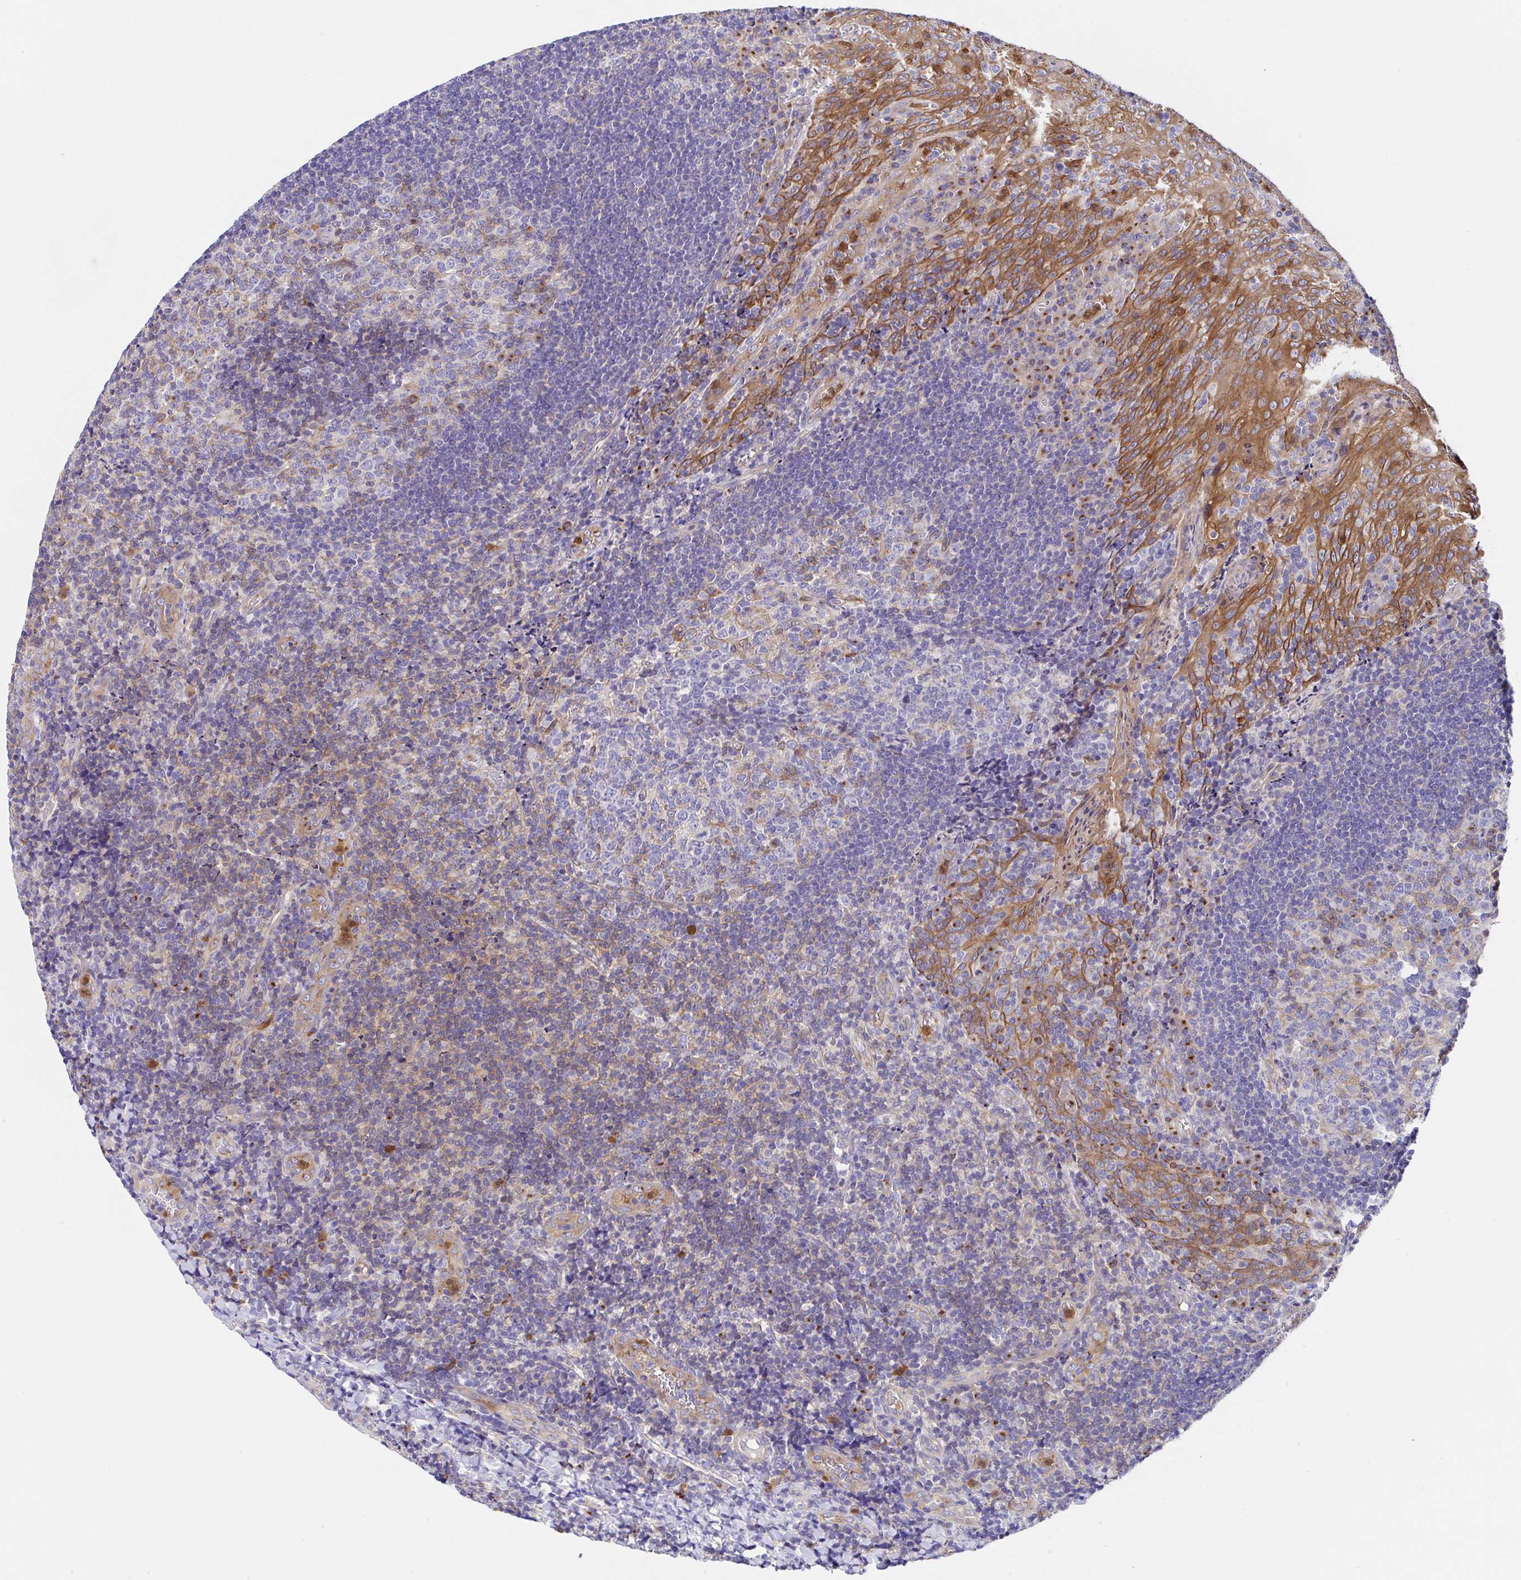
{"staining": {"intensity": "moderate", "quantity": "<25%", "location": "cytoplasmic/membranous"}, "tissue": "tonsil", "cell_type": "Germinal center cells", "image_type": "normal", "snomed": [{"axis": "morphology", "description": "Normal tissue, NOS"}, {"axis": "topography", "description": "Tonsil"}], "caption": "The image demonstrates a brown stain indicating the presence of a protein in the cytoplasmic/membranous of germinal center cells in tonsil. The protein of interest is stained brown, and the nuclei are stained in blue (DAB (3,3'-diaminobenzidine) IHC with brightfield microscopy, high magnification).", "gene": "GOLGA1", "patient": {"sex": "male", "age": 17}}